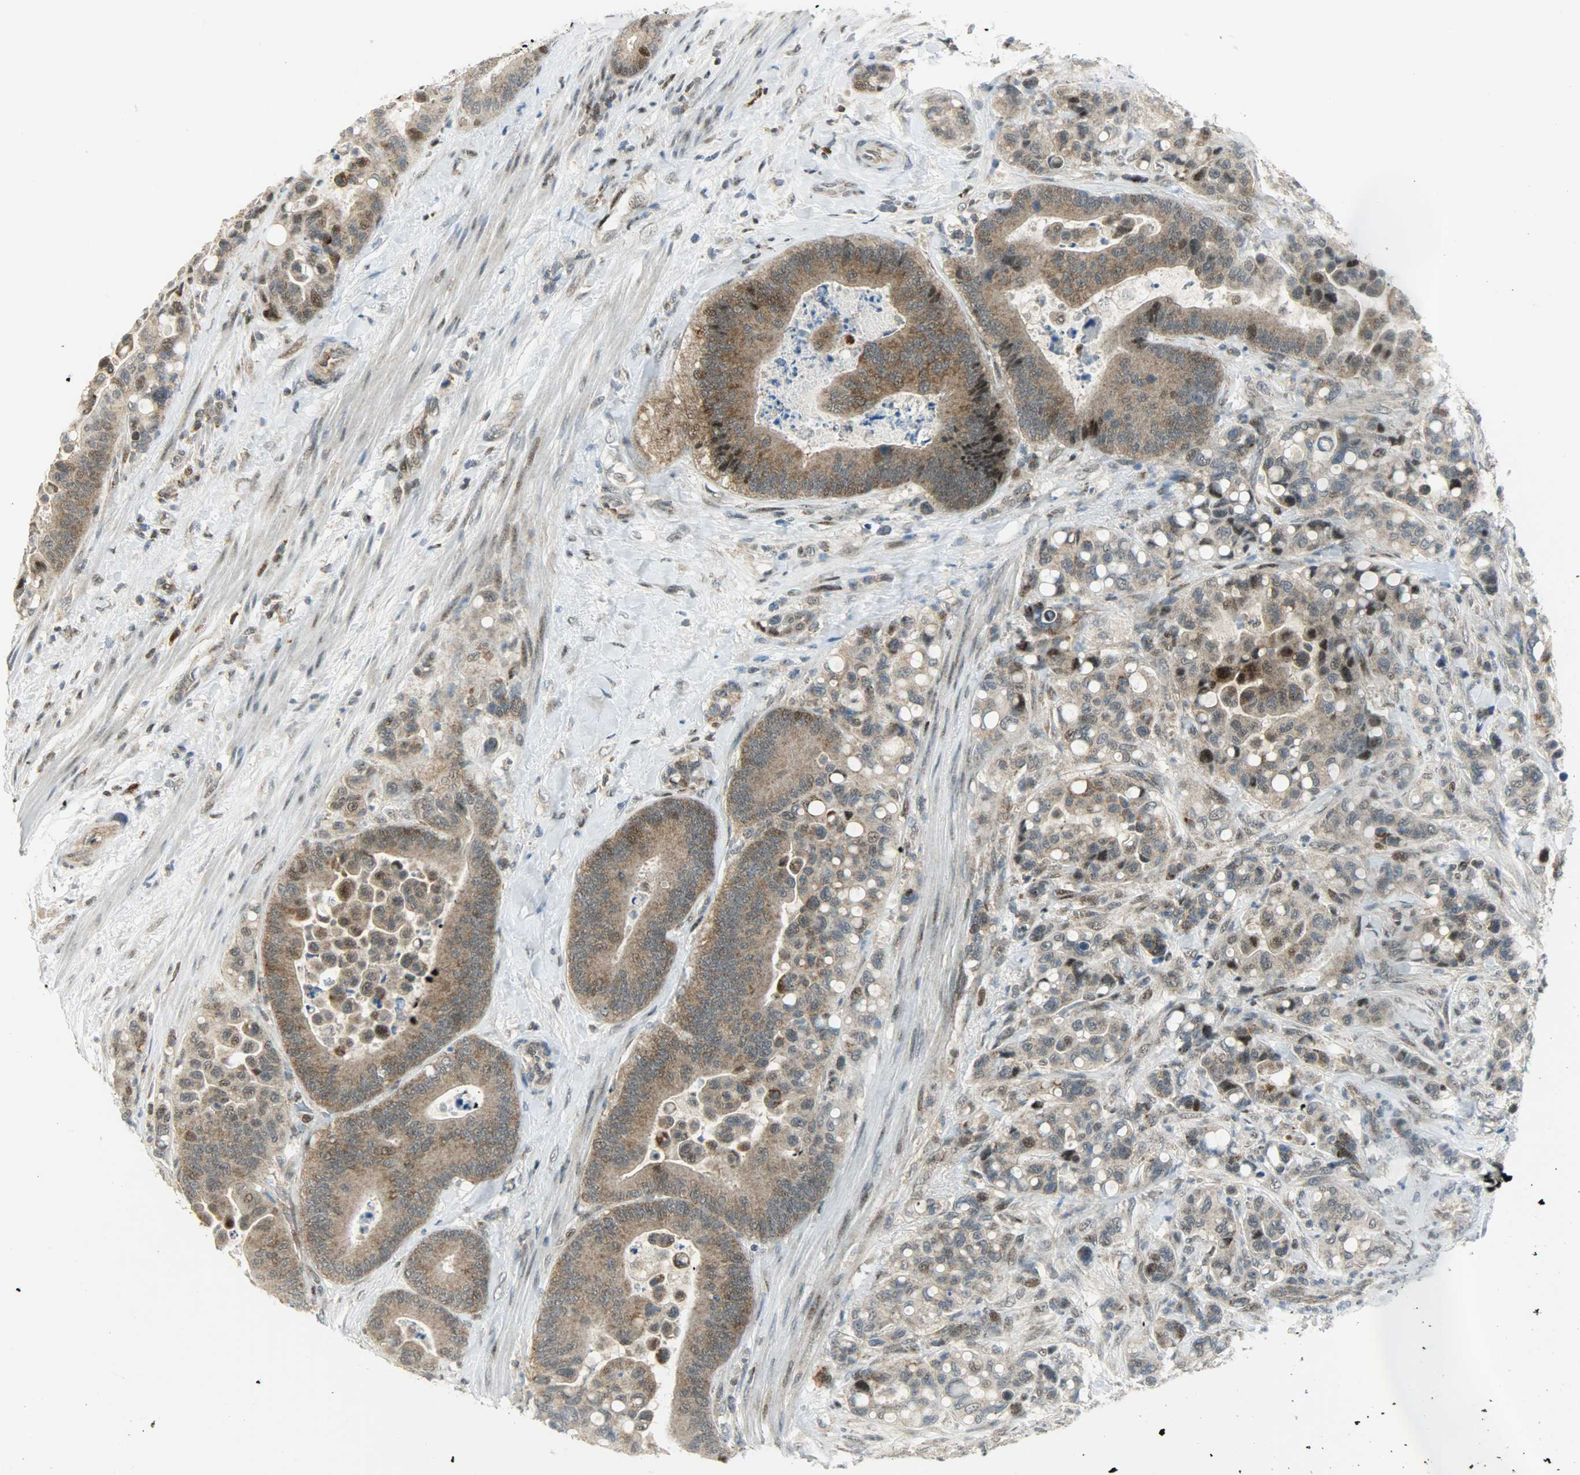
{"staining": {"intensity": "moderate", "quantity": "25%-75%", "location": "cytoplasmic/membranous,nuclear"}, "tissue": "colorectal cancer", "cell_type": "Tumor cells", "image_type": "cancer", "snomed": [{"axis": "morphology", "description": "Normal tissue, NOS"}, {"axis": "morphology", "description": "Adenocarcinoma, NOS"}, {"axis": "topography", "description": "Colon"}], "caption": "Moderate cytoplasmic/membranous and nuclear staining is identified in approximately 25%-75% of tumor cells in colorectal adenocarcinoma.", "gene": "IL15", "patient": {"sex": "male", "age": 82}}